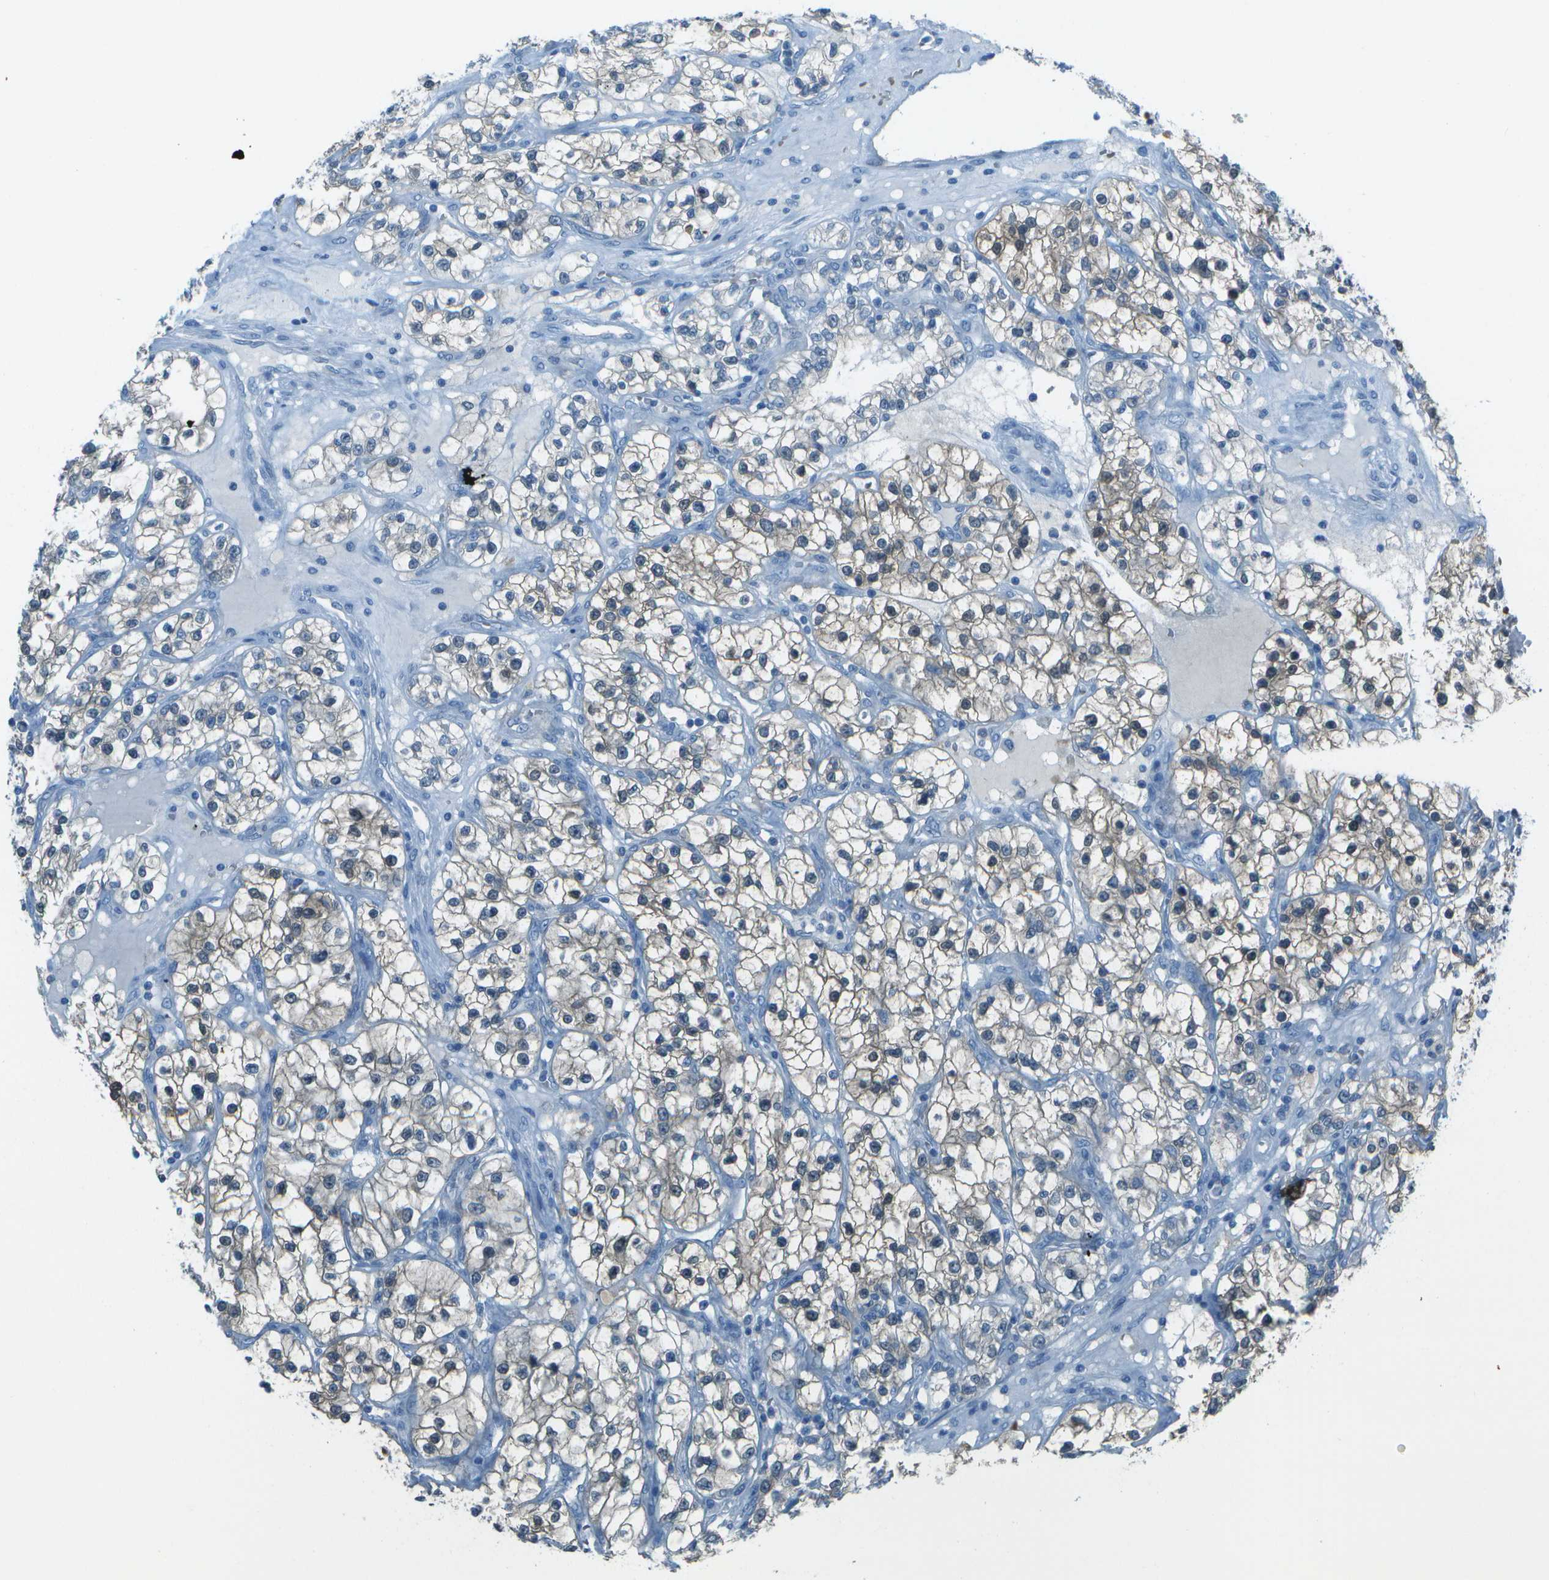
{"staining": {"intensity": "negative", "quantity": "none", "location": "none"}, "tissue": "renal cancer", "cell_type": "Tumor cells", "image_type": "cancer", "snomed": [{"axis": "morphology", "description": "Adenocarcinoma, NOS"}, {"axis": "topography", "description": "Kidney"}], "caption": "Tumor cells are negative for brown protein staining in renal cancer.", "gene": "ASL", "patient": {"sex": "female", "age": 57}}